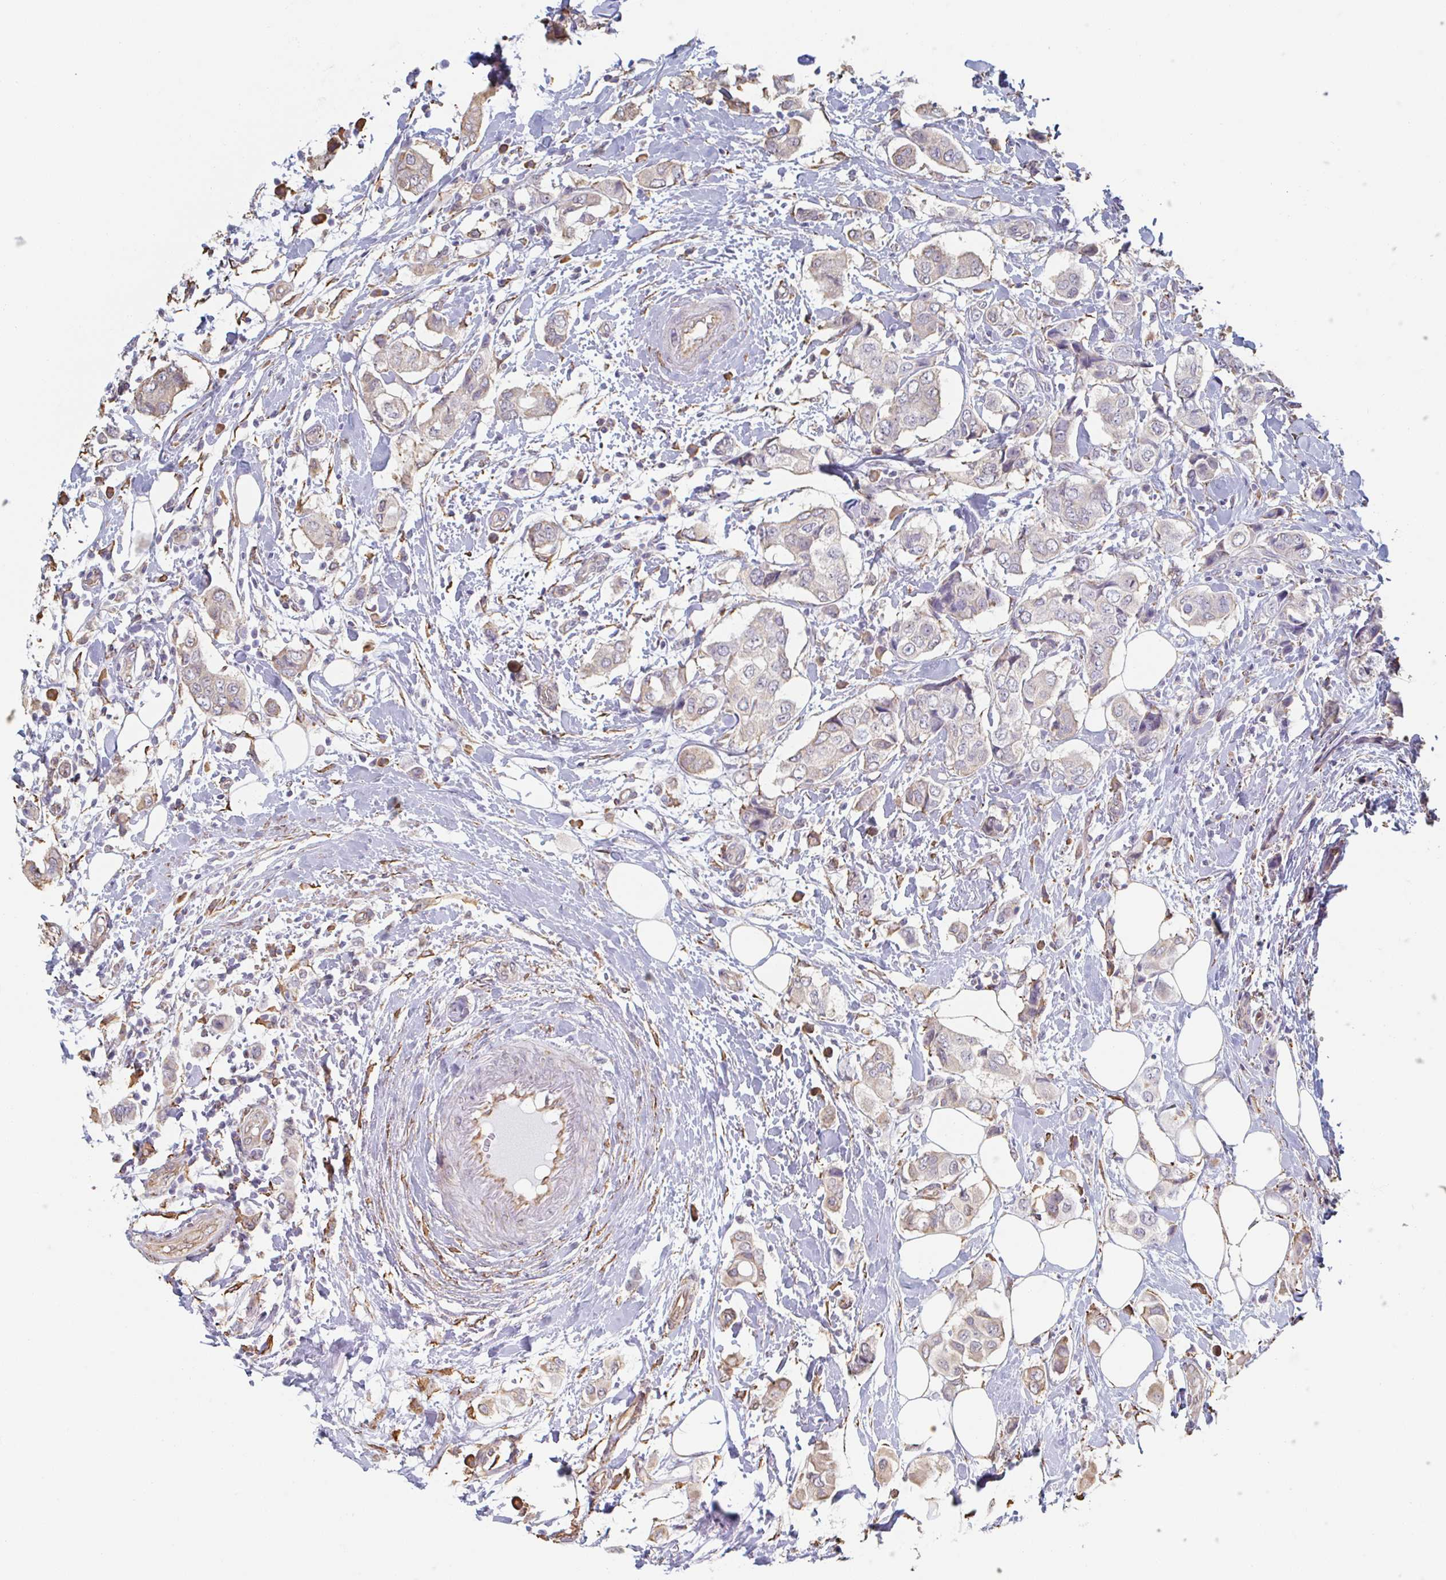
{"staining": {"intensity": "moderate", "quantity": "25%-75%", "location": "cytoplasmic/membranous"}, "tissue": "breast cancer", "cell_type": "Tumor cells", "image_type": "cancer", "snomed": [{"axis": "morphology", "description": "Lobular carcinoma"}, {"axis": "topography", "description": "Breast"}], "caption": "Immunohistochemistry (IHC) histopathology image of human breast cancer (lobular carcinoma) stained for a protein (brown), which demonstrates medium levels of moderate cytoplasmic/membranous expression in about 25%-75% of tumor cells.", "gene": "RAB5IF", "patient": {"sex": "female", "age": 51}}